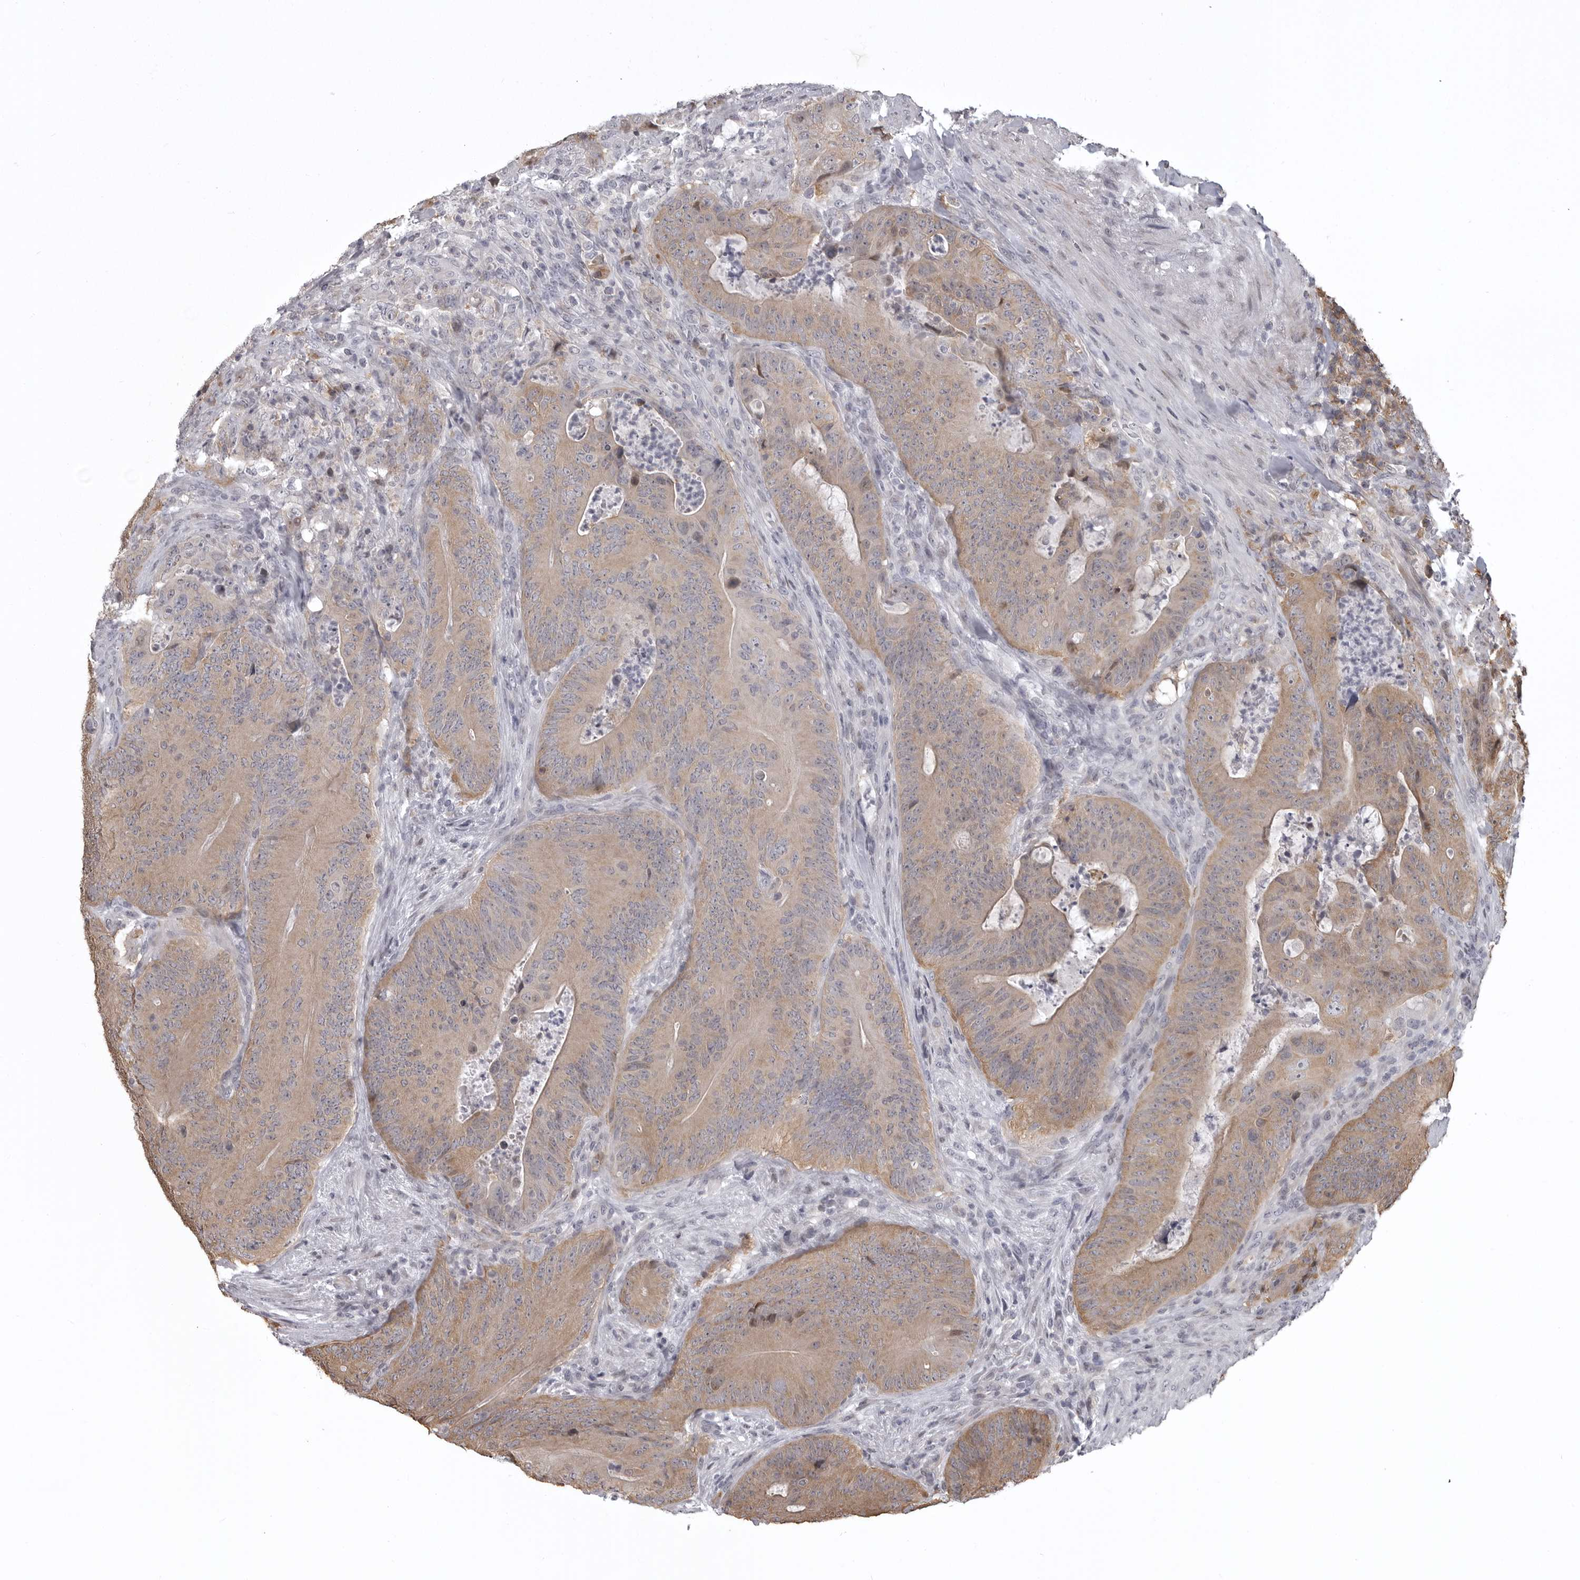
{"staining": {"intensity": "weak", "quantity": ">75%", "location": "cytoplasmic/membranous"}, "tissue": "colorectal cancer", "cell_type": "Tumor cells", "image_type": "cancer", "snomed": [{"axis": "morphology", "description": "Normal tissue, NOS"}, {"axis": "topography", "description": "Colon"}], "caption": "Protein analysis of colorectal cancer tissue demonstrates weak cytoplasmic/membranous expression in about >75% of tumor cells.", "gene": "SNX16", "patient": {"sex": "female", "age": 82}}